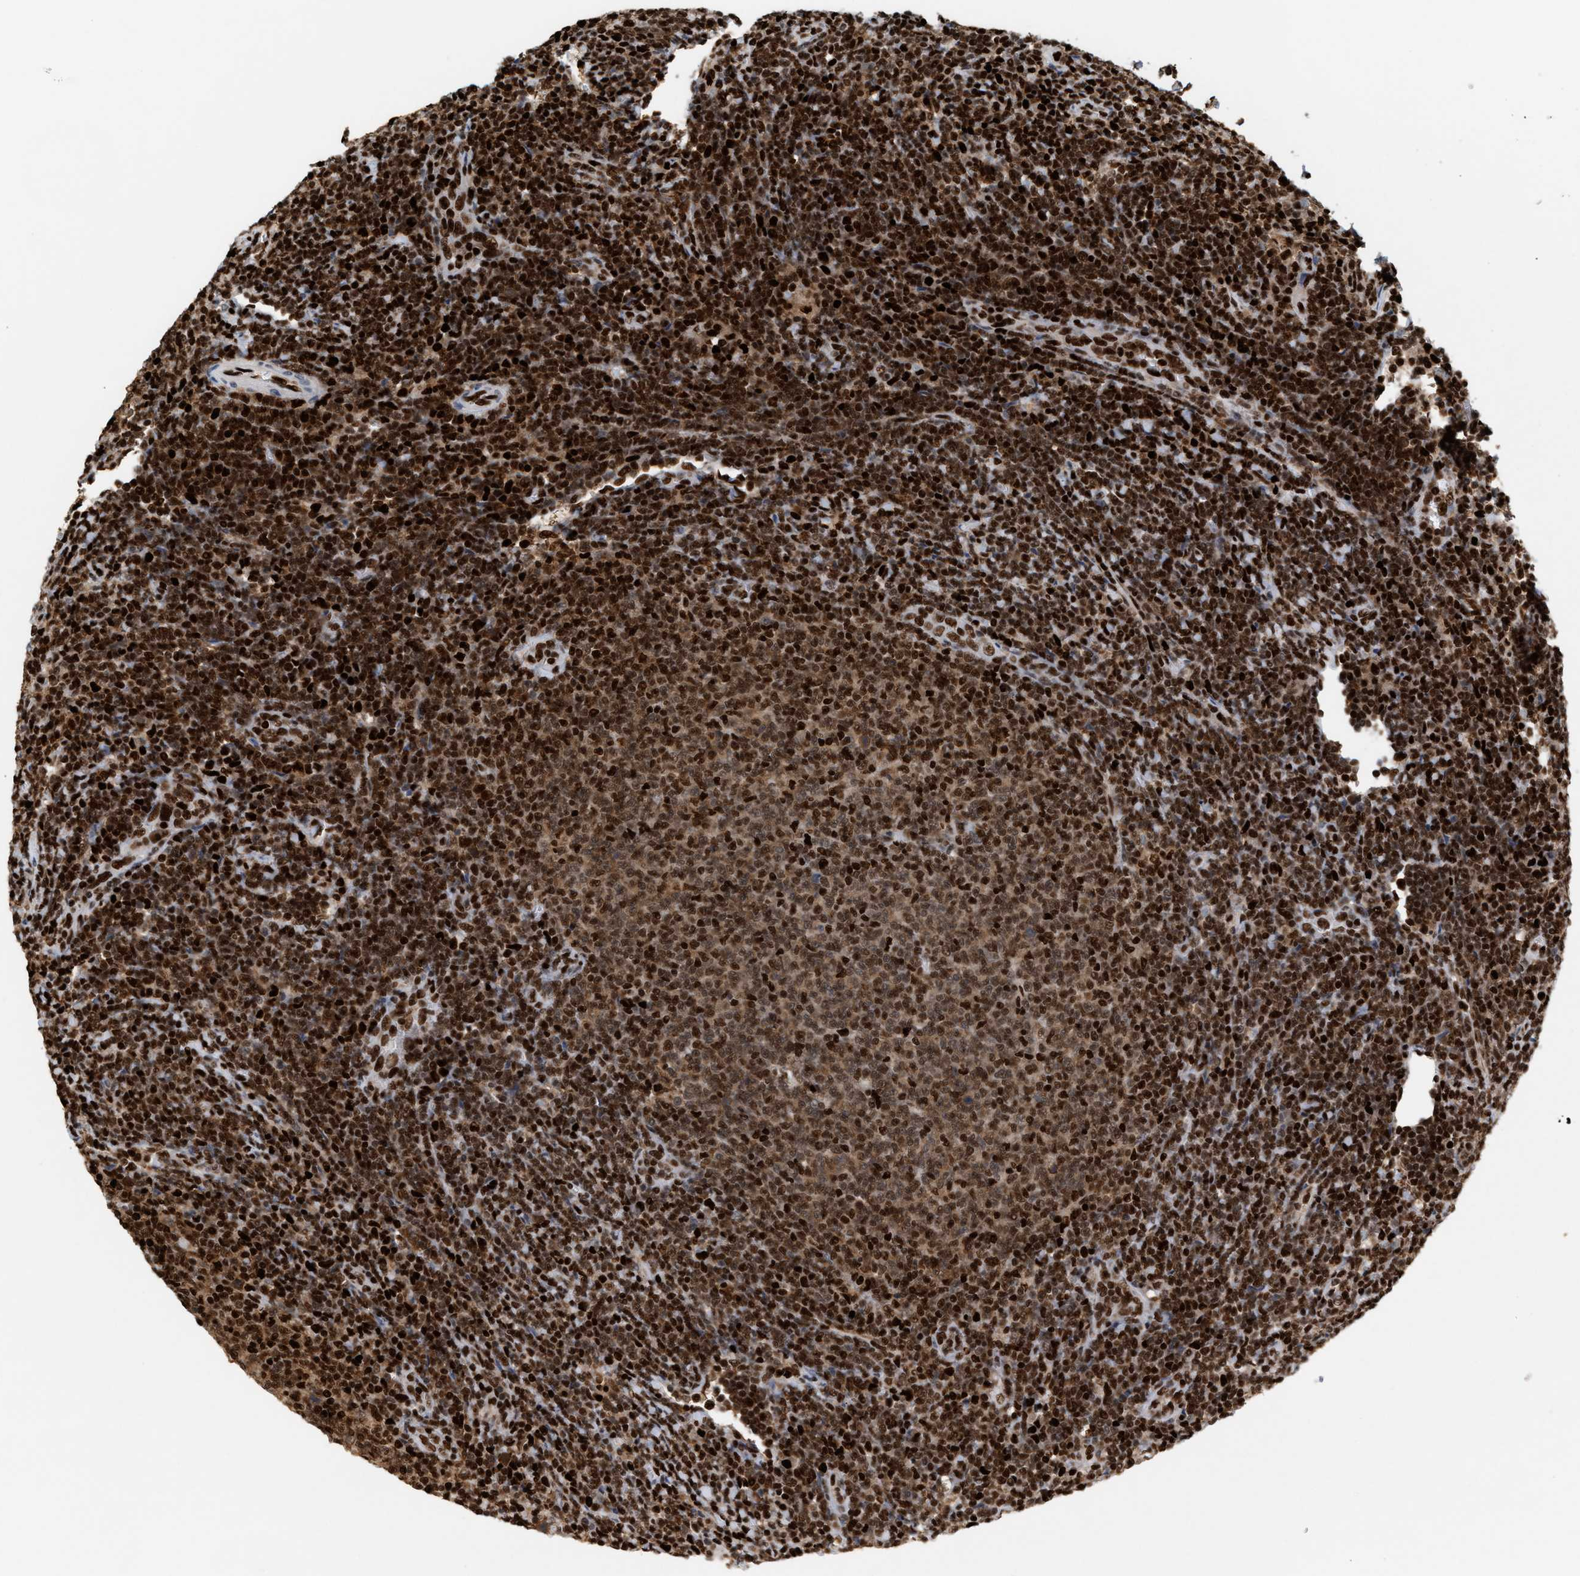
{"staining": {"intensity": "strong", "quantity": ">75%", "location": "nuclear"}, "tissue": "lymphoma", "cell_type": "Tumor cells", "image_type": "cancer", "snomed": [{"axis": "morphology", "description": "Malignant lymphoma, non-Hodgkin's type, Low grade"}, {"axis": "topography", "description": "Lymph node"}], "caption": "This histopathology image displays immunohistochemistry (IHC) staining of human malignant lymphoma, non-Hodgkin's type (low-grade), with high strong nuclear positivity in about >75% of tumor cells.", "gene": "RNASEK-C17orf49", "patient": {"sex": "male", "age": 66}}